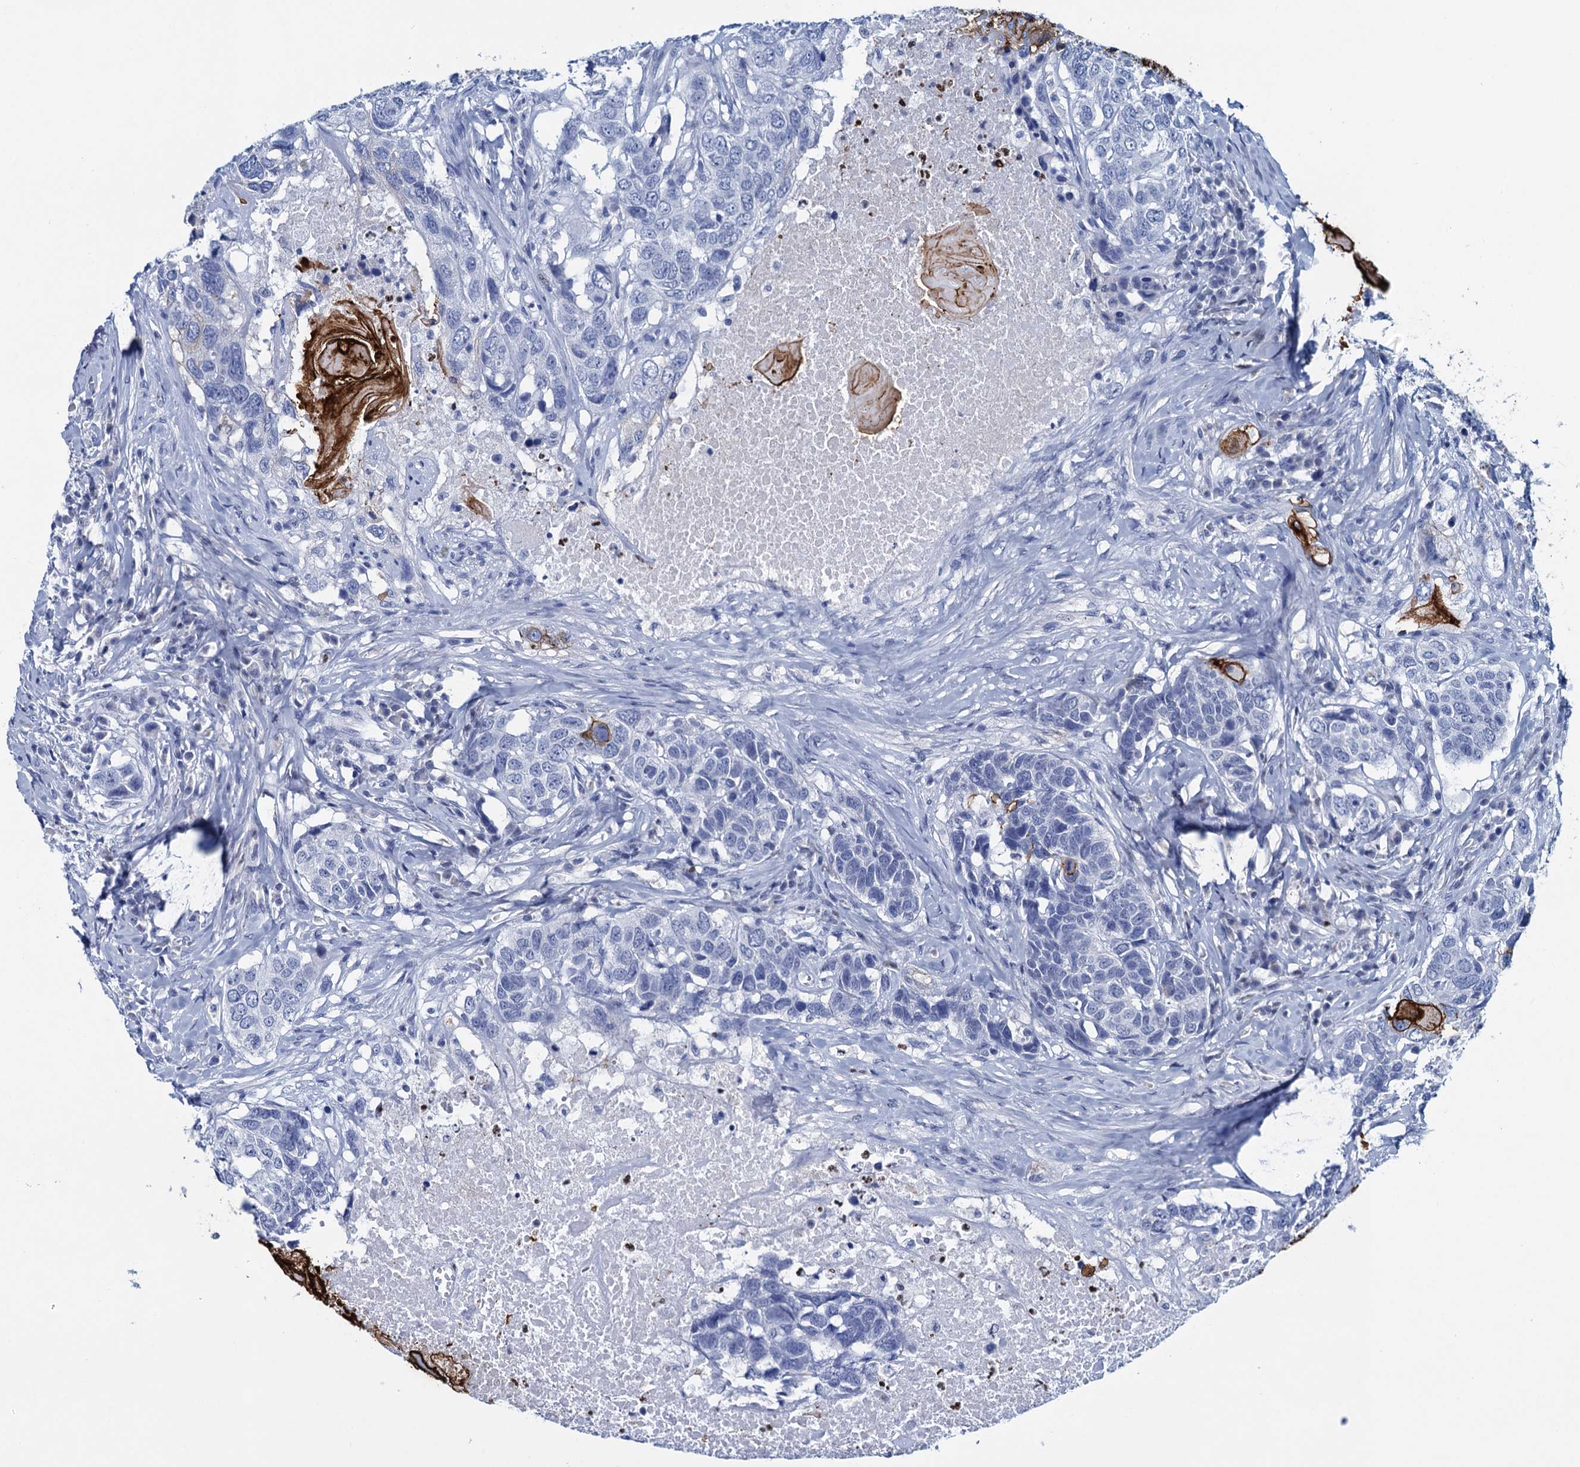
{"staining": {"intensity": "strong", "quantity": "<25%", "location": "cytoplasmic/membranous"}, "tissue": "head and neck cancer", "cell_type": "Tumor cells", "image_type": "cancer", "snomed": [{"axis": "morphology", "description": "Squamous cell carcinoma, NOS"}, {"axis": "topography", "description": "Head-Neck"}], "caption": "Protein staining reveals strong cytoplasmic/membranous positivity in approximately <25% of tumor cells in head and neck cancer.", "gene": "RHCG", "patient": {"sex": "male", "age": 66}}